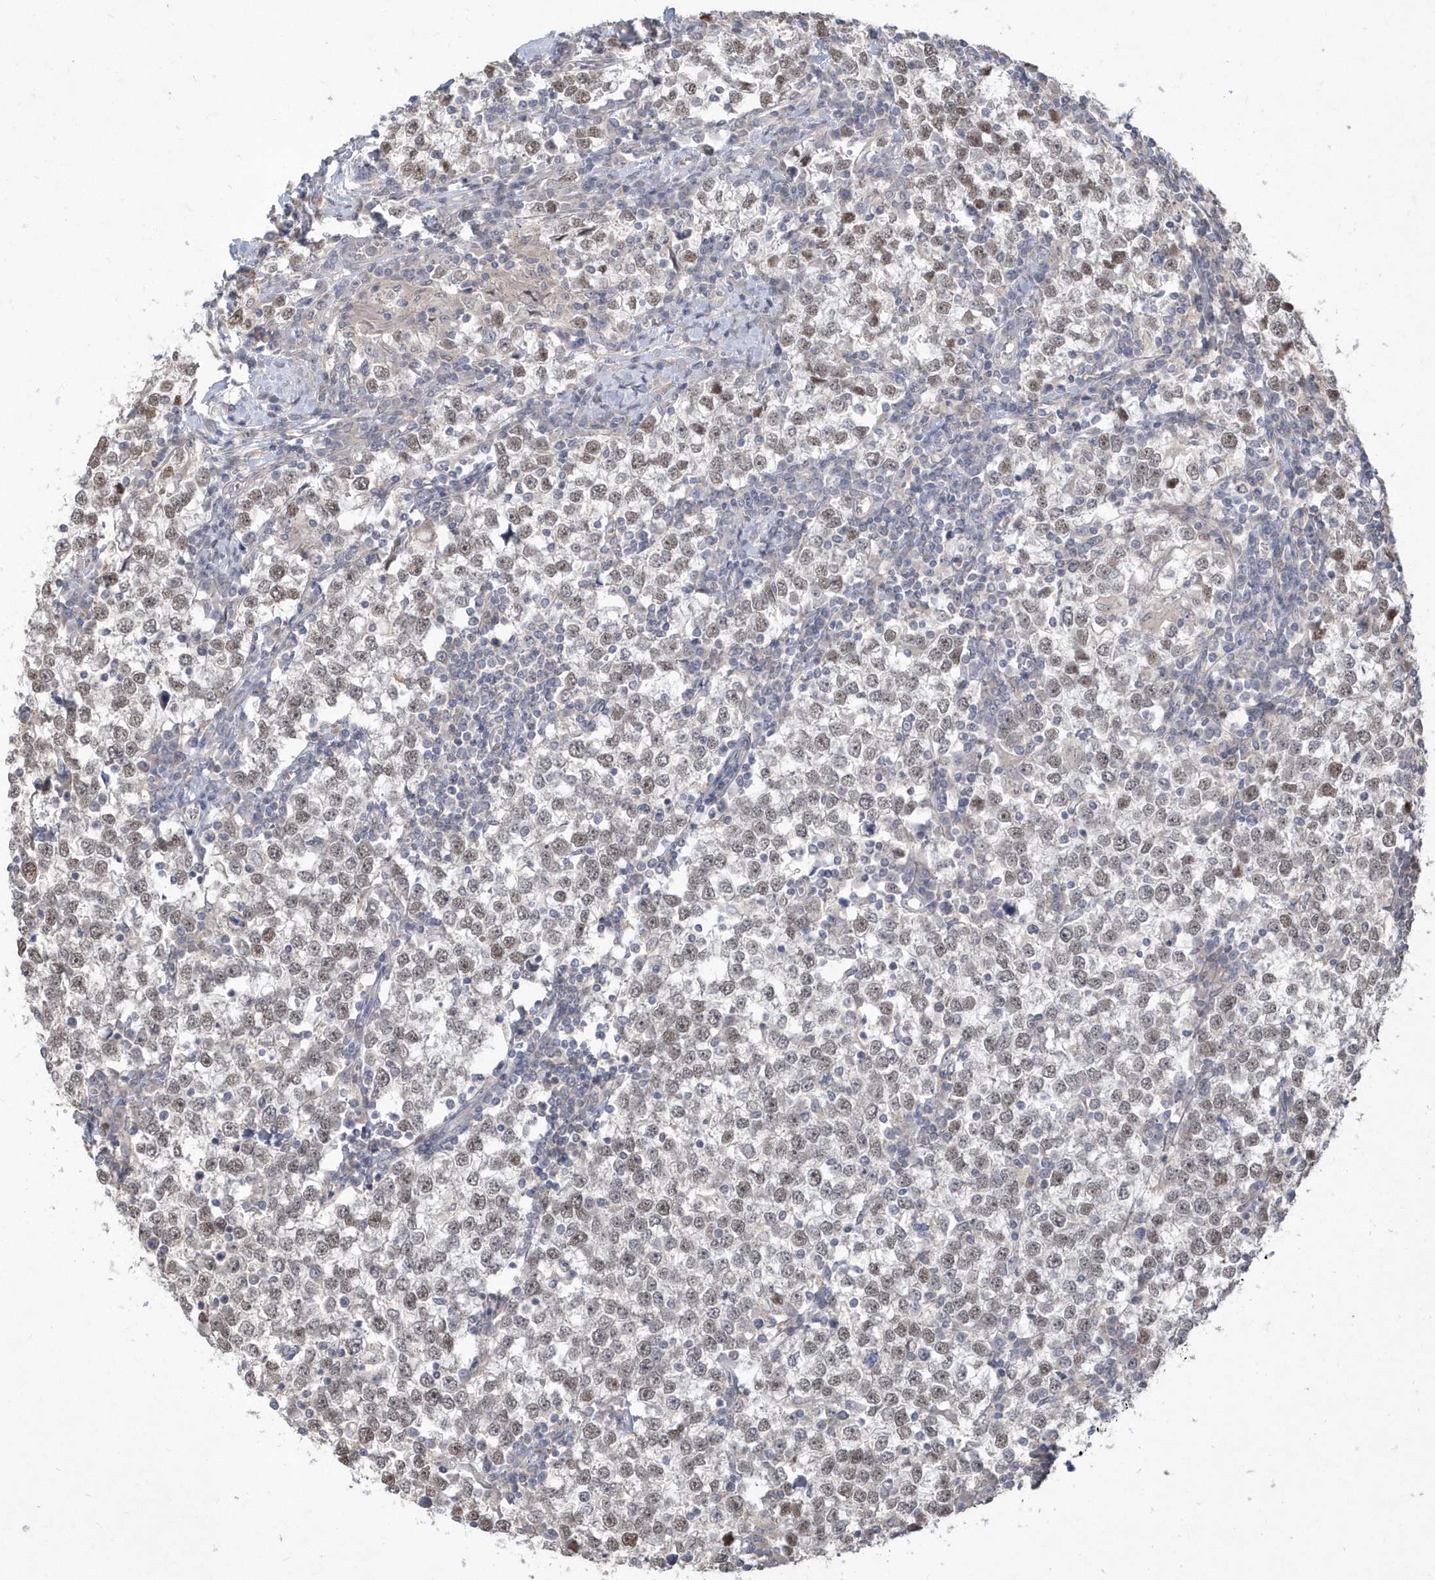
{"staining": {"intensity": "weak", "quantity": "25%-75%", "location": "nuclear"}, "tissue": "testis cancer", "cell_type": "Tumor cells", "image_type": "cancer", "snomed": [{"axis": "morphology", "description": "Seminoma, NOS"}, {"axis": "topography", "description": "Testis"}], "caption": "Testis cancer (seminoma) was stained to show a protein in brown. There is low levels of weak nuclear expression in about 25%-75% of tumor cells.", "gene": "TSPEAR", "patient": {"sex": "male", "age": 65}}